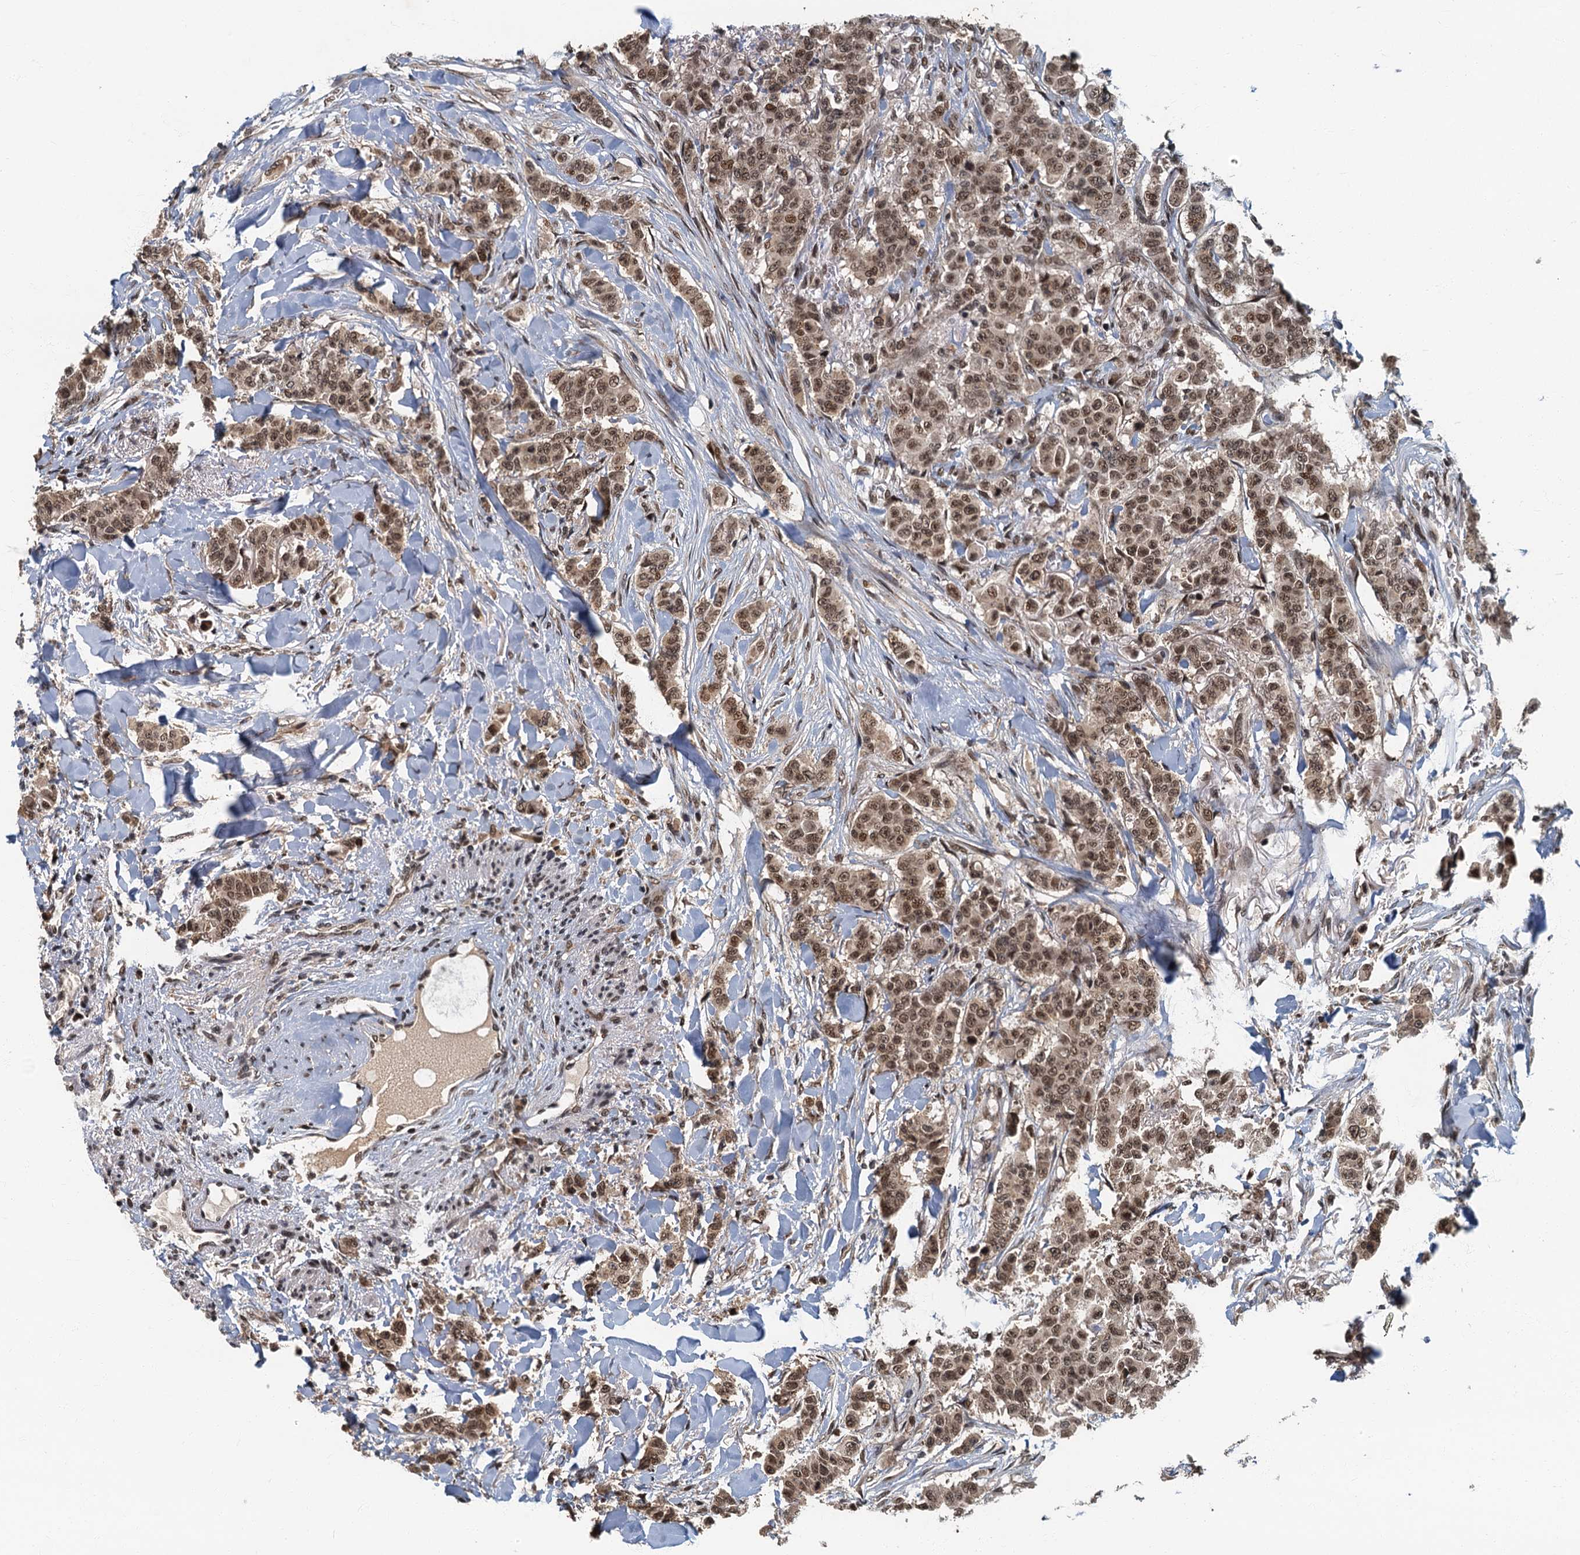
{"staining": {"intensity": "moderate", "quantity": ">75%", "location": "nuclear"}, "tissue": "breast cancer", "cell_type": "Tumor cells", "image_type": "cancer", "snomed": [{"axis": "morphology", "description": "Duct carcinoma"}, {"axis": "topography", "description": "Breast"}], "caption": "IHC (DAB) staining of human breast cancer demonstrates moderate nuclear protein positivity in approximately >75% of tumor cells.", "gene": "CKAP2L", "patient": {"sex": "female", "age": 40}}